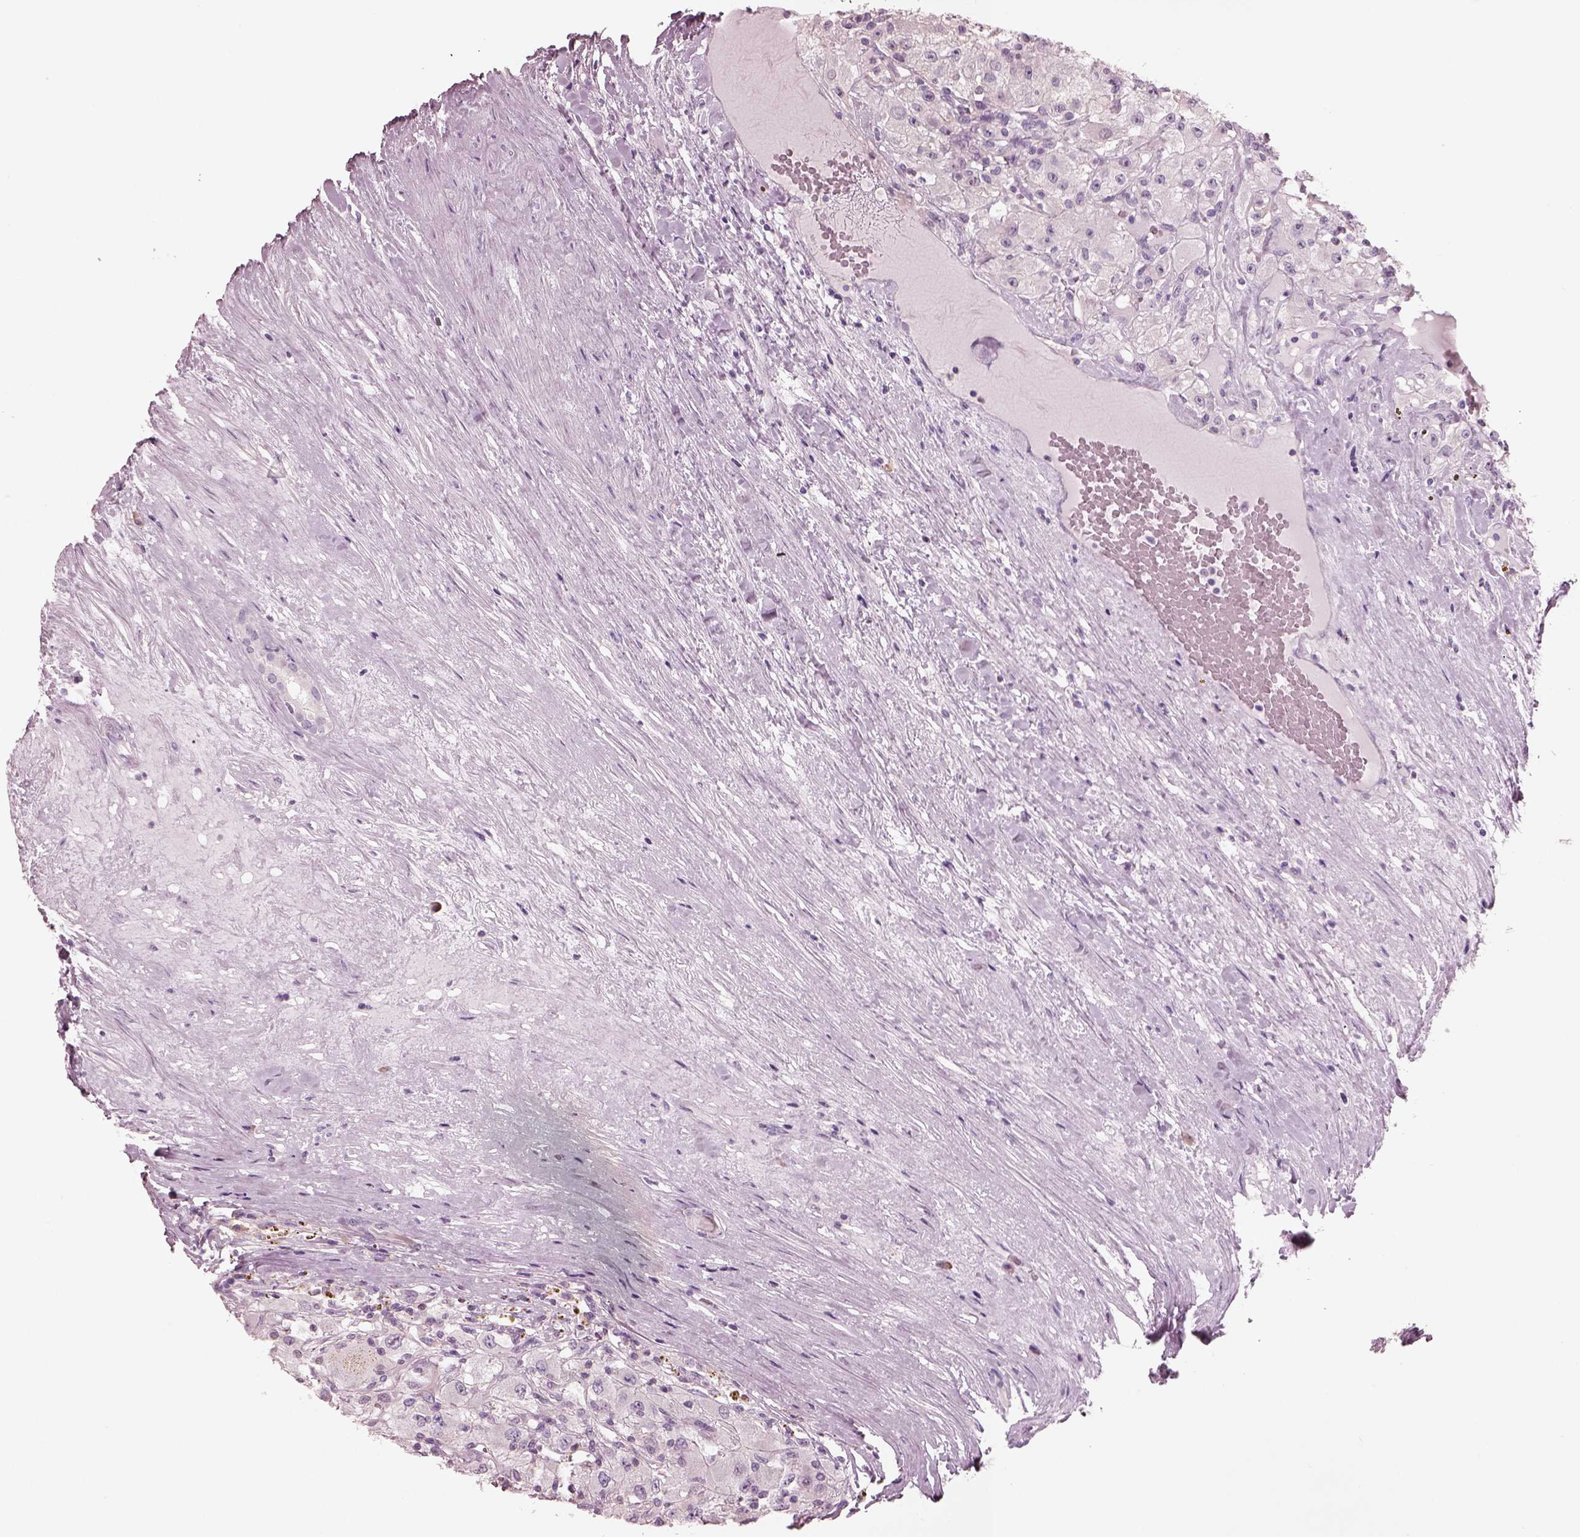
{"staining": {"intensity": "negative", "quantity": "none", "location": "none"}, "tissue": "renal cancer", "cell_type": "Tumor cells", "image_type": "cancer", "snomed": [{"axis": "morphology", "description": "Adenocarcinoma, NOS"}, {"axis": "topography", "description": "Kidney"}], "caption": "Protein analysis of renal cancer exhibits no significant positivity in tumor cells. (DAB (3,3'-diaminobenzidine) immunohistochemistry (IHC) visualized using brightfield microscopy, high magnification).", "gene": "SLC27A2", "patient": {"sex": "female", "age": 67}}